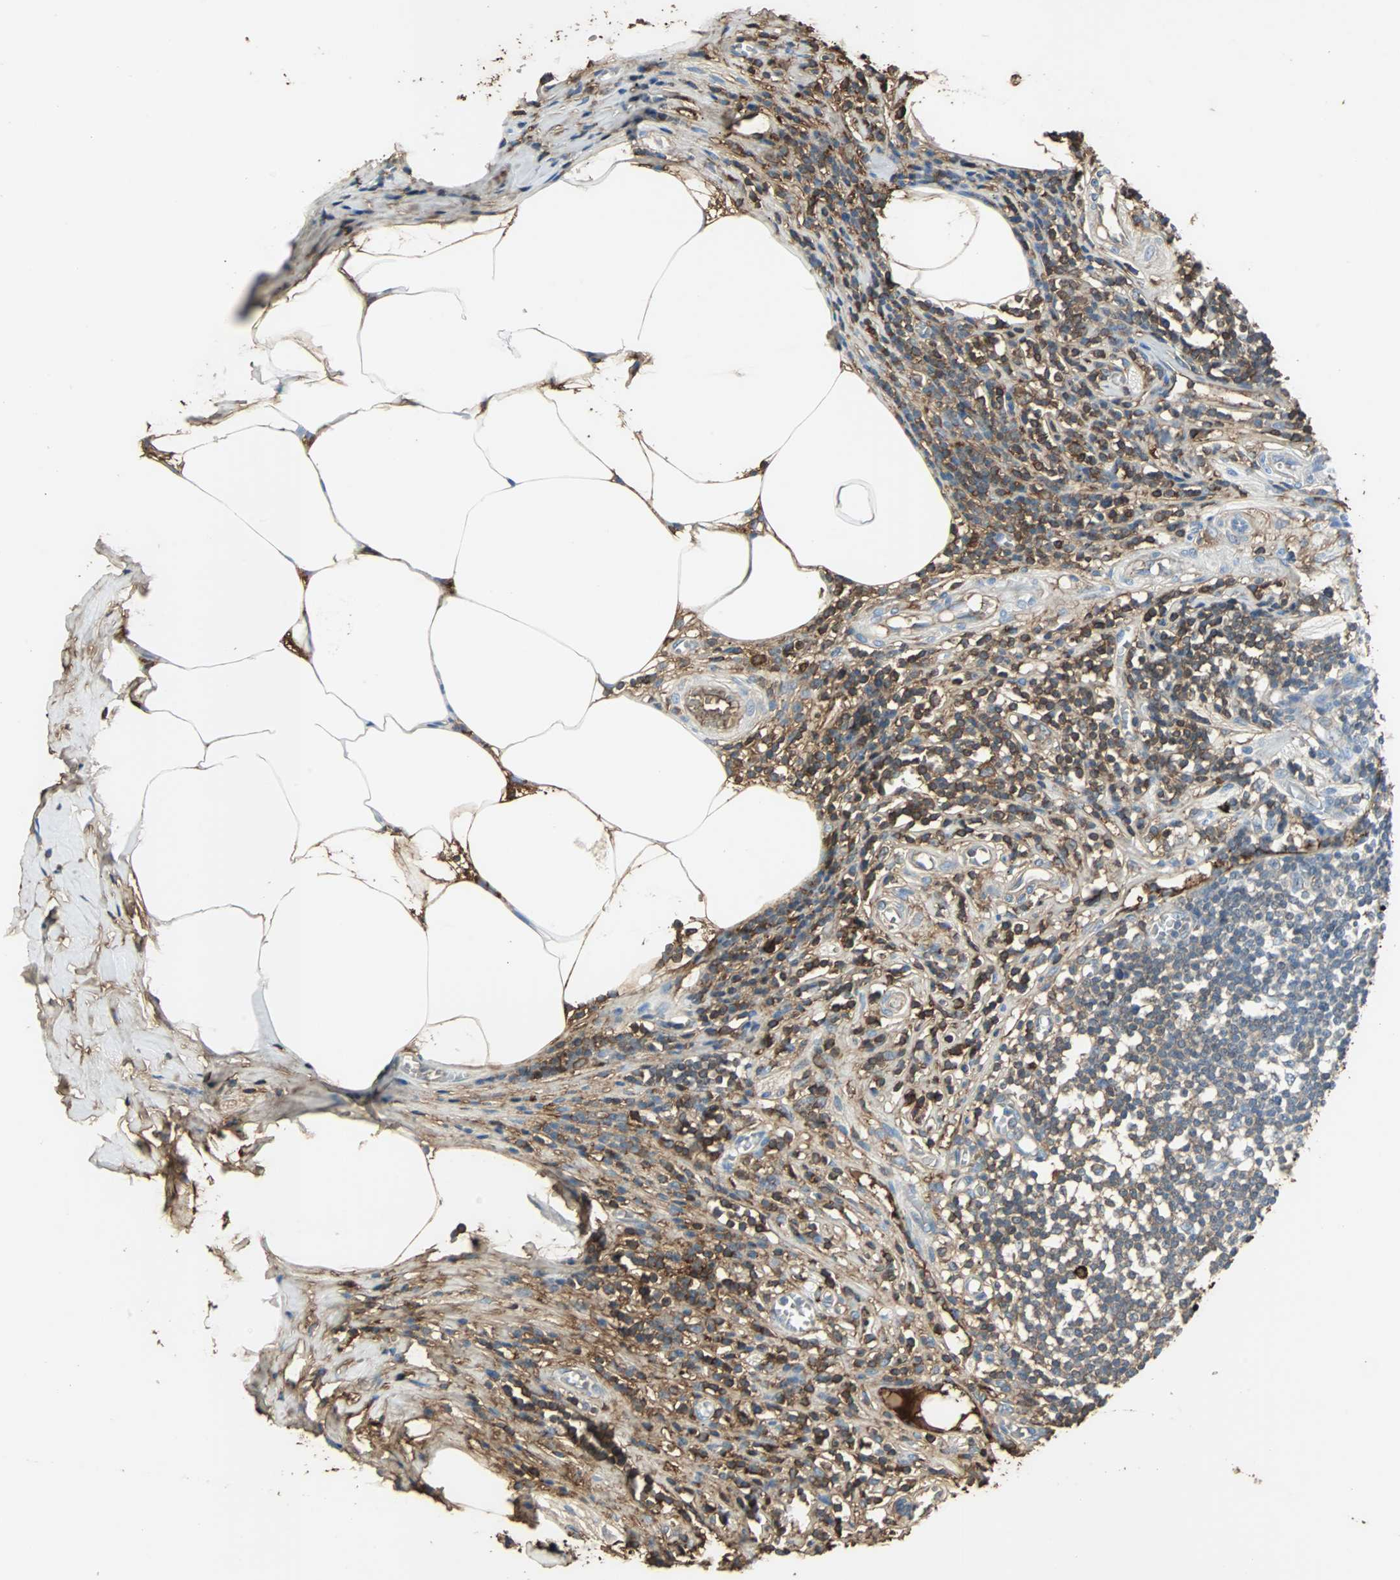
{"staining": {"intensity": "moderate", "quantity": "25%-75%", "location": "cytoplasmic/membranous"}, "tissue": "appendix", "cell_type": "Glandular cells", "image_type": "normal", "snomed": [{"axis": "morphology", "description": "Normal tissue, NOS"}, {"axis": "morphology", "description": "Inflammation, NOS"}, {"axis": "topography", "description": "Appendix"}], "caption": "Glandular cells reveal medium levels of moderate cytoplasmic/membranous expression in approximately 25%-75% of cells in benign appendix.", "gene": "IGHA1", "patient": {"sex": "male", "age": 46}}